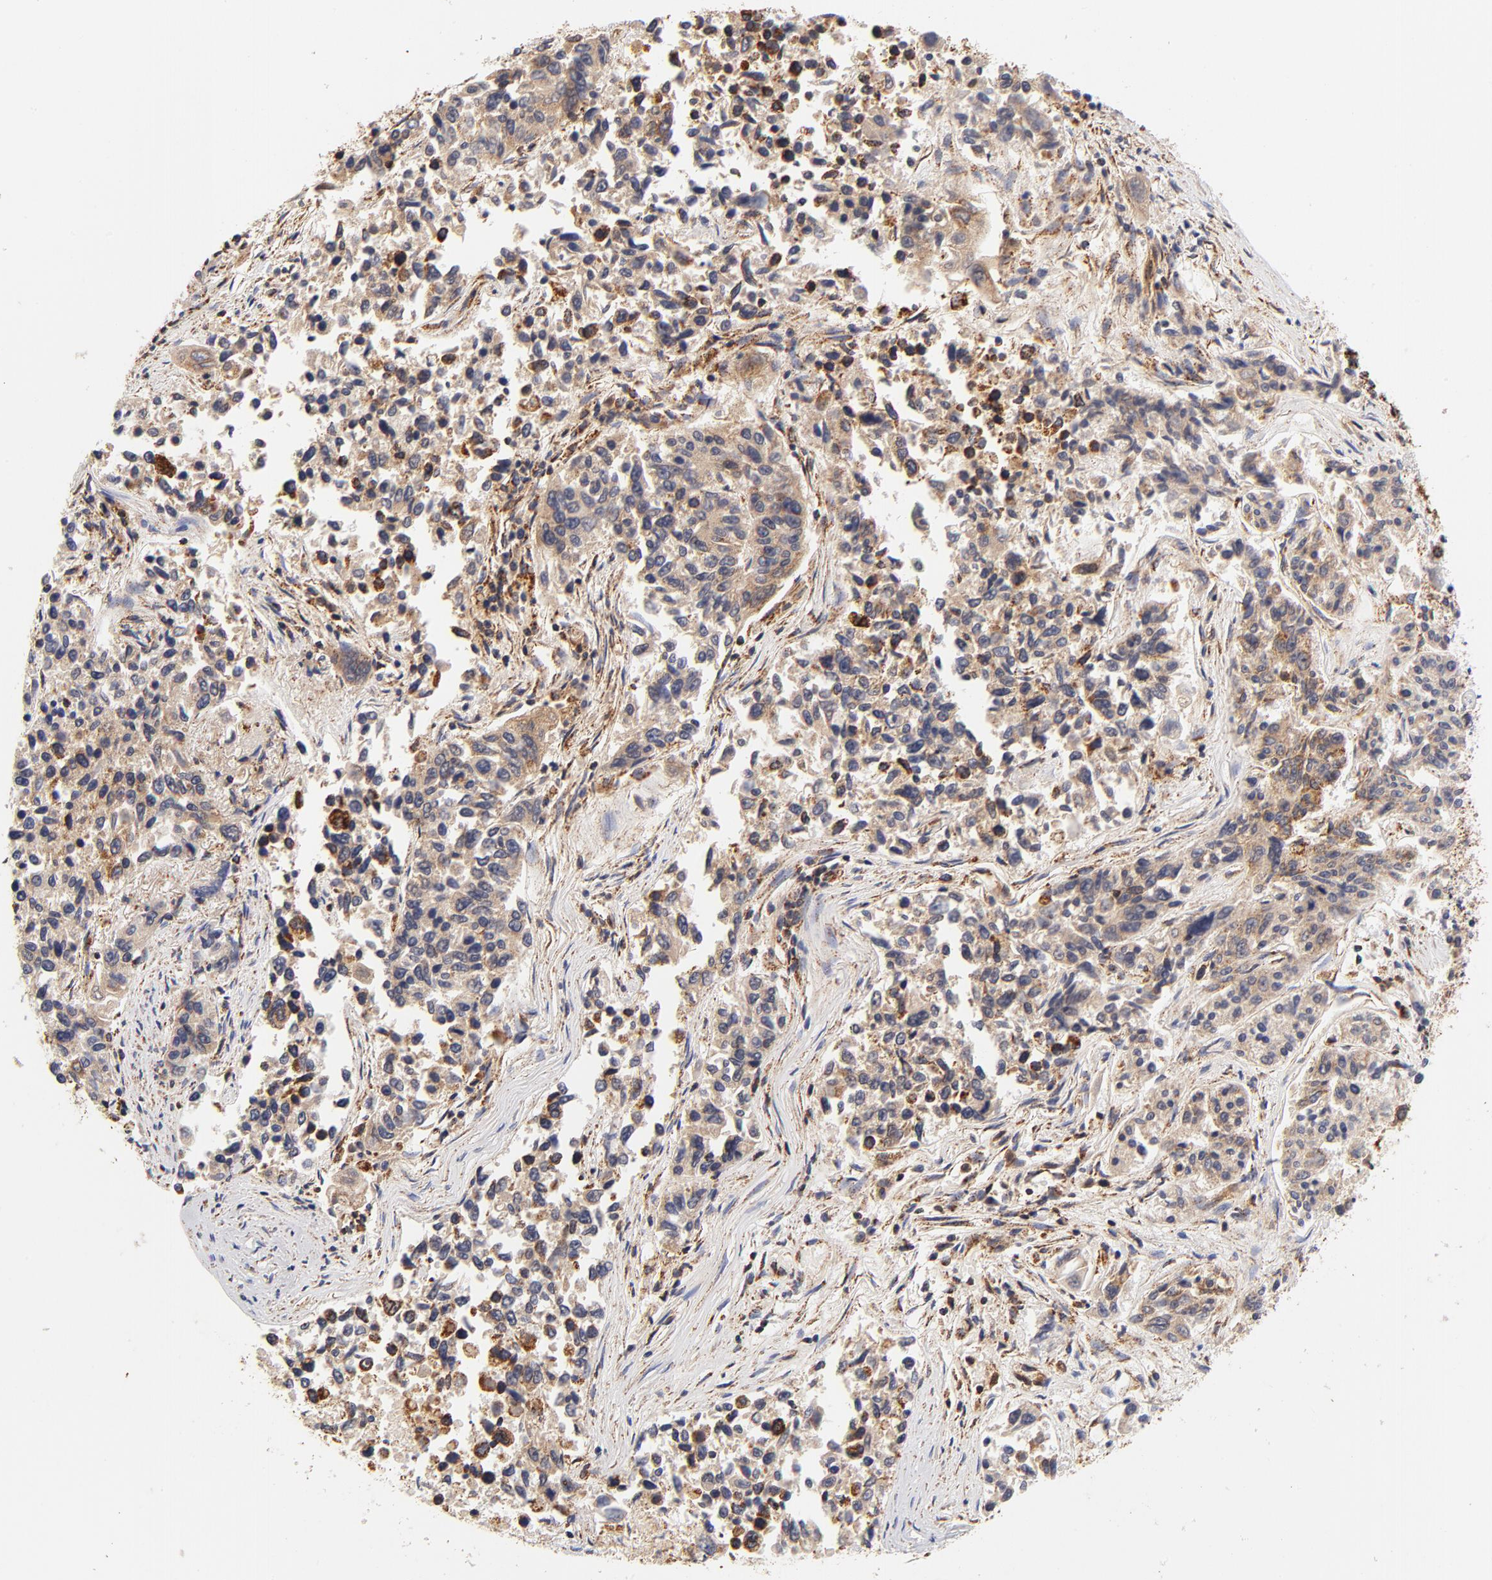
{"staining": {"intensity": "weak", "quantity": ">75%", "location": "cytoplasmic/membranous"}, "tissue": "lung cancer", "cell_type": "Tumor cells", "image_type": "cancer", "snomed": [{"axis": "morphology", "description": "Adenocarcinoma, NOS"}, {"axis": "topography", "description": "Lung"}], "caption": "Brown immunohistochemical staining in human adenocarcinoma (lung) shows weak cytoplasmic/membranous expression in about >75% of tumor cells. Using DAB (brown) and hematoxylin (blue) stains, captured at high magnification using brightfield microscopy.", "gene": "ECHS1", "patient": {"sex": "male", "age": 84}}